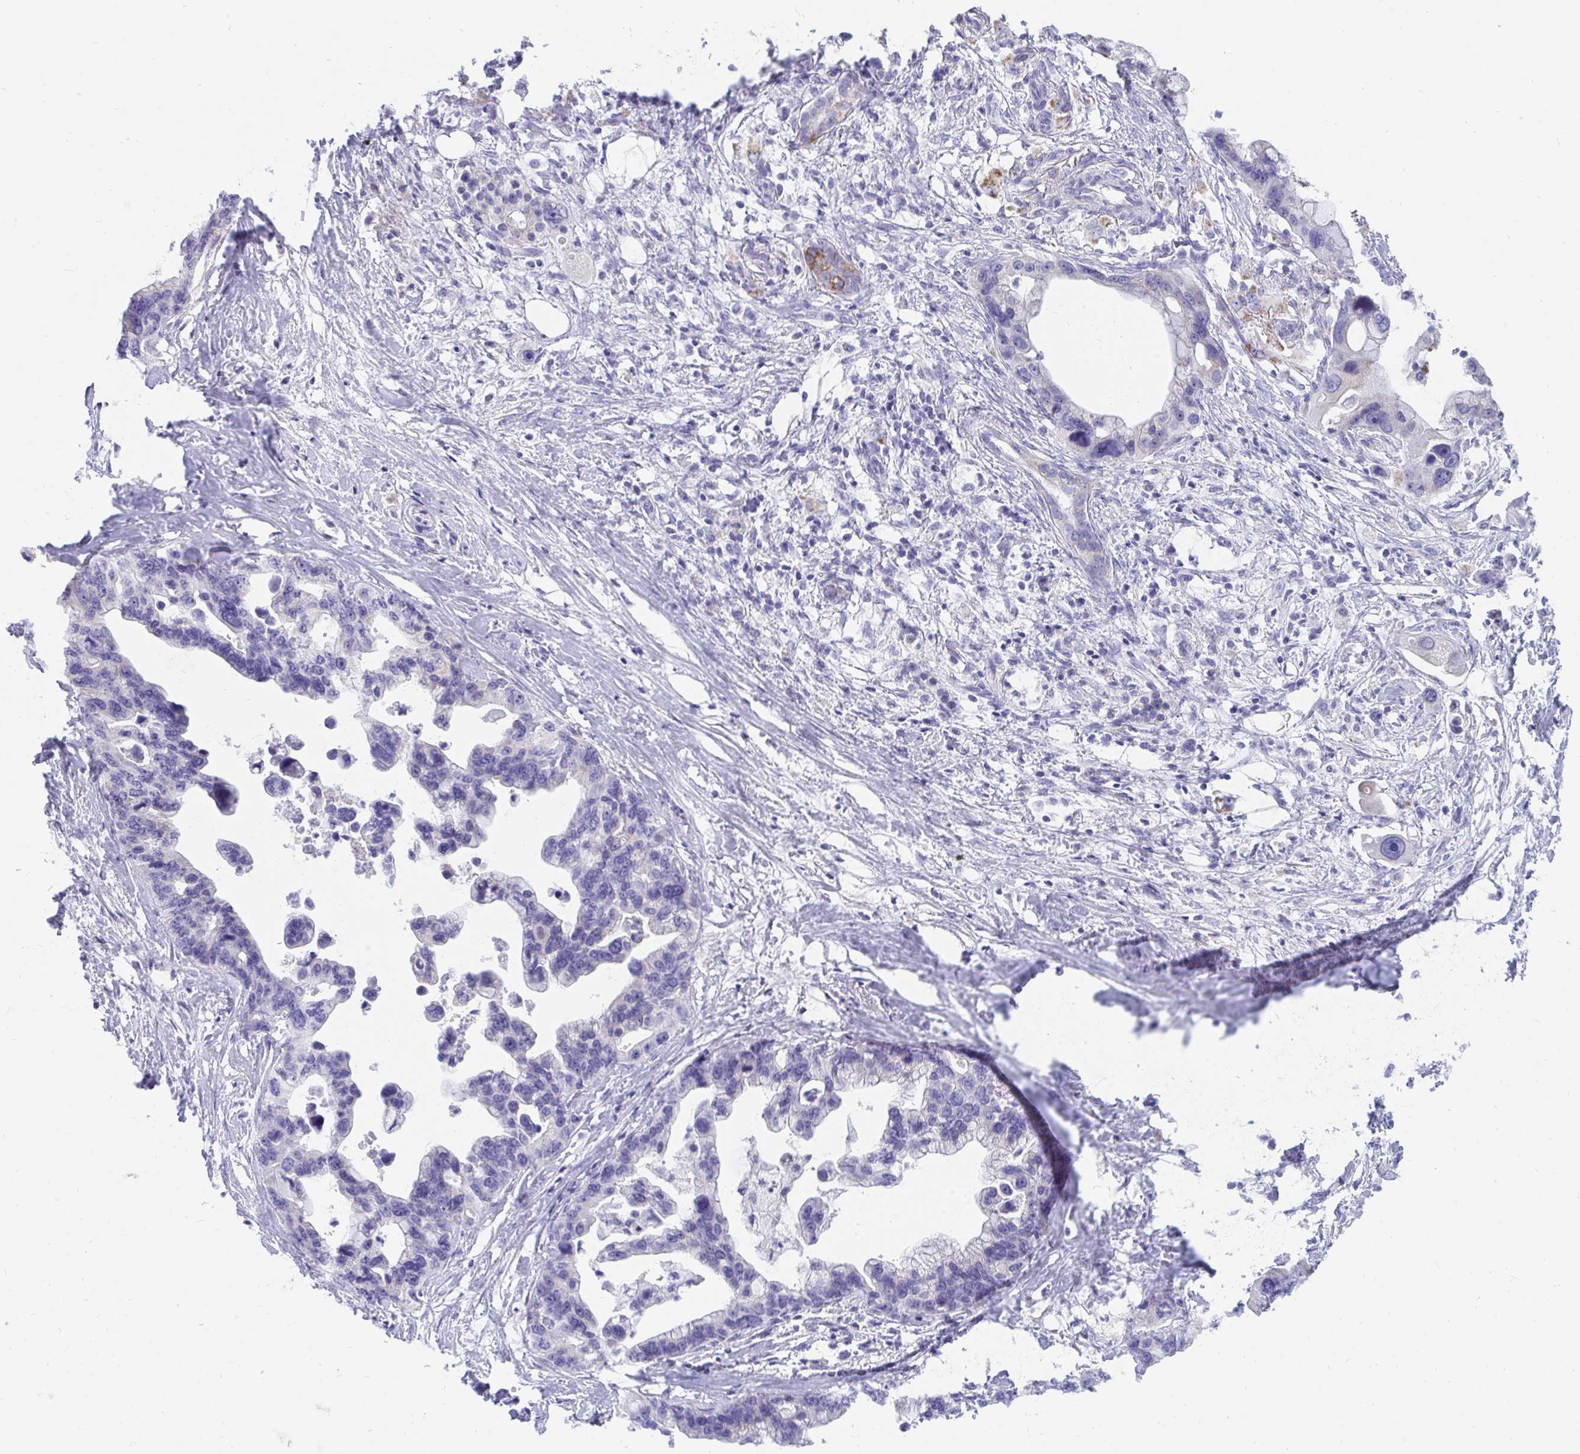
{"staining": {"intensity": "negative", "quantity": "none", "location": "none"}, "tissue": "pancreatic cancer", "cell_type": "Tumor cells", "image_type": "cancer", "snomed": [{"axis": "morphology", "description": "Adenocarcinoma, NOS"}, {"axis": "topography", "description": "Pancreas"}], "caption": "This histopathology image is of pancreatic cancer (adenocarcinoma) stained with immunohistochemistry (IHC) to label a protein in brown with the nuclei are counter-stained blue. There is no staining in tumor cells.", "gene": "PC", "patient": {"sex": "female", "age": 83}}